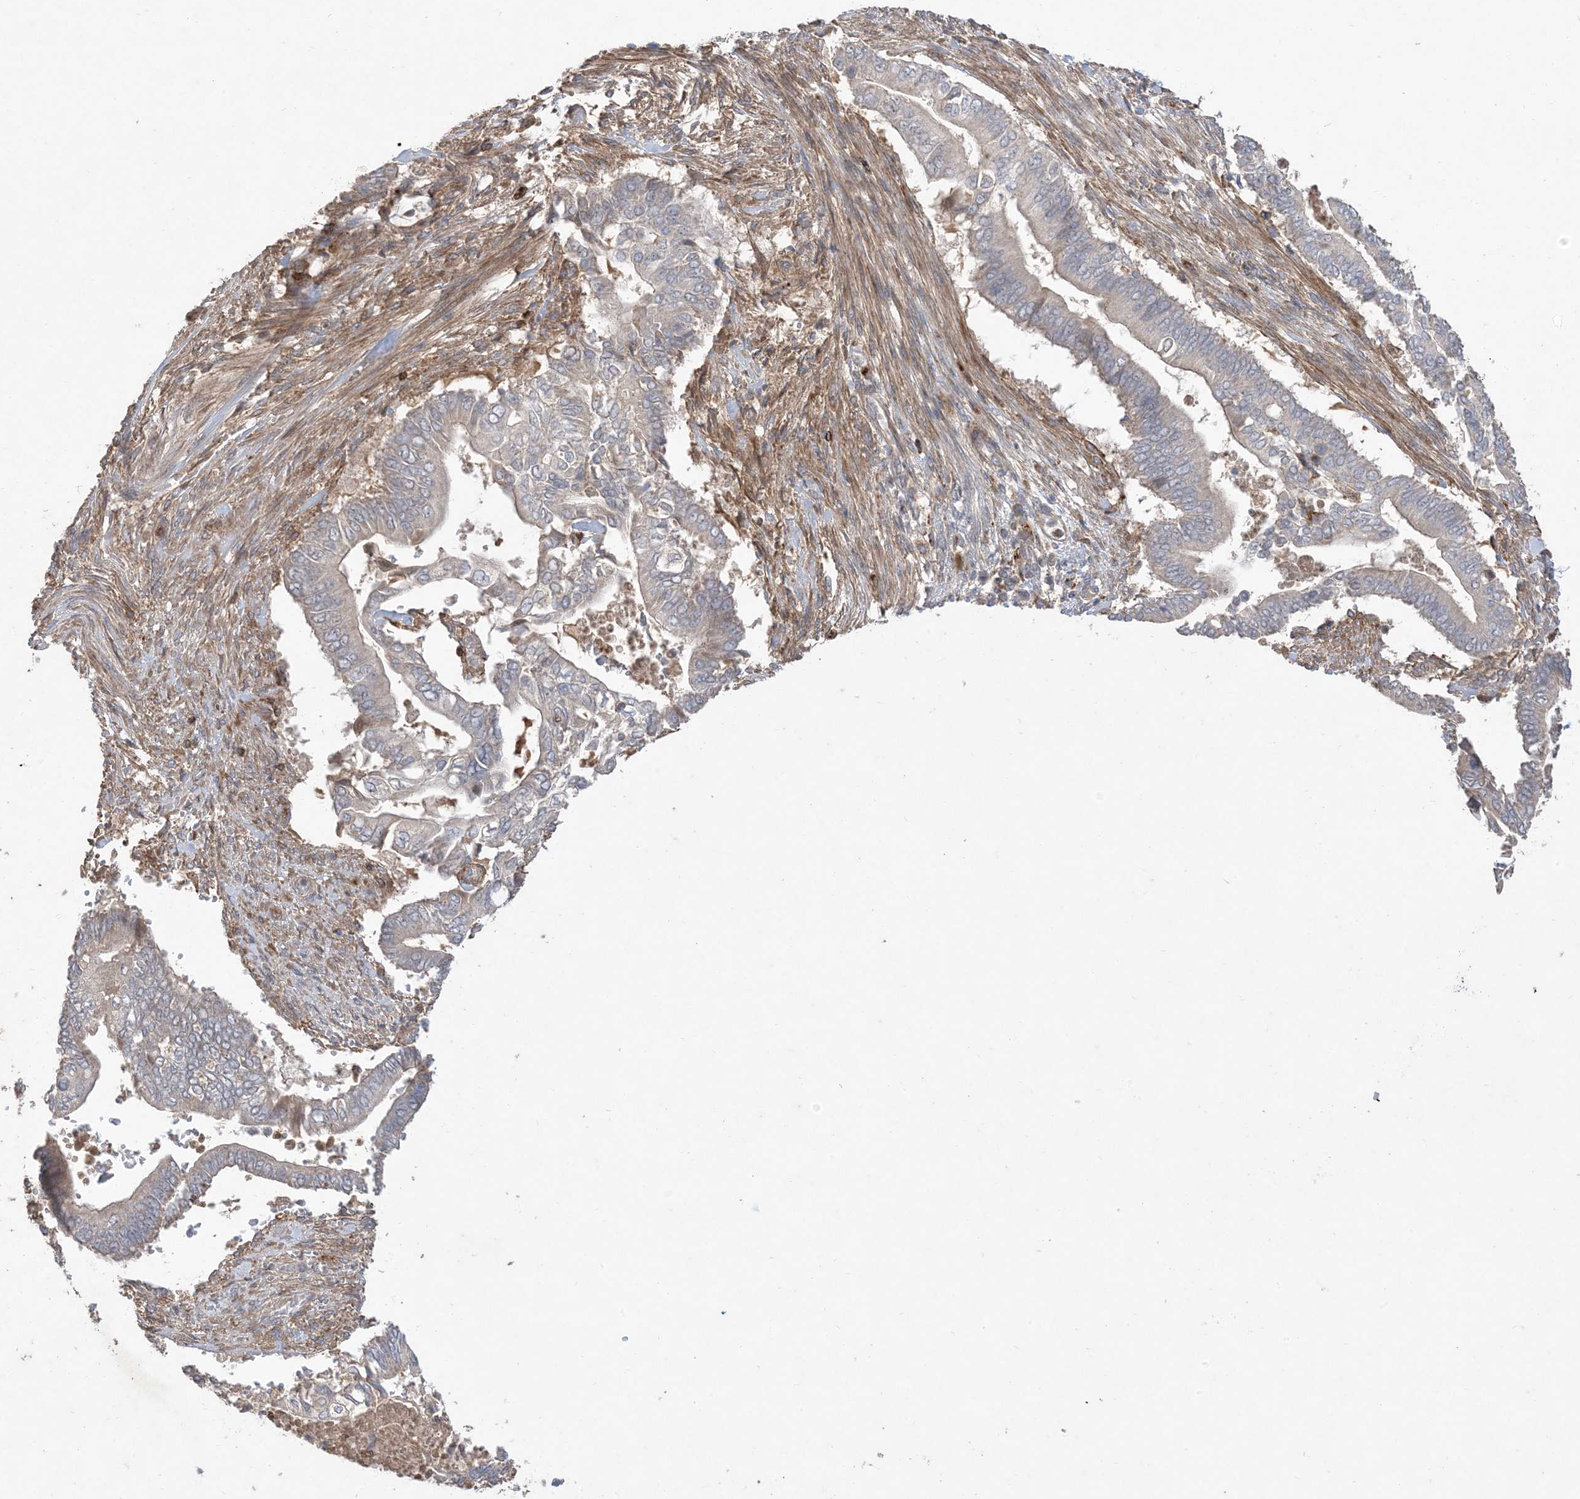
{"staining": {"intensity": "moderate", "quantity": "<25%", "location": "cytoplasmic/membranous"}, "tissue": "pancreatic cancer", "cell_type": "Tumor cells", "image_type": "cancer", "snomed": [{"axis": "morphology", "description": "Adenocarcinoma, NOS"}, {"axis": "topography", "description": "Pancreas"}], "caption": "Pancreatic cancer (adenocarcinoma) tissue exhibits moderate cytoplasmic/membranous positivity in about <25% of tumor cells", "gene": "MASP2", "patient": {"sex": "male", "age": 68}}